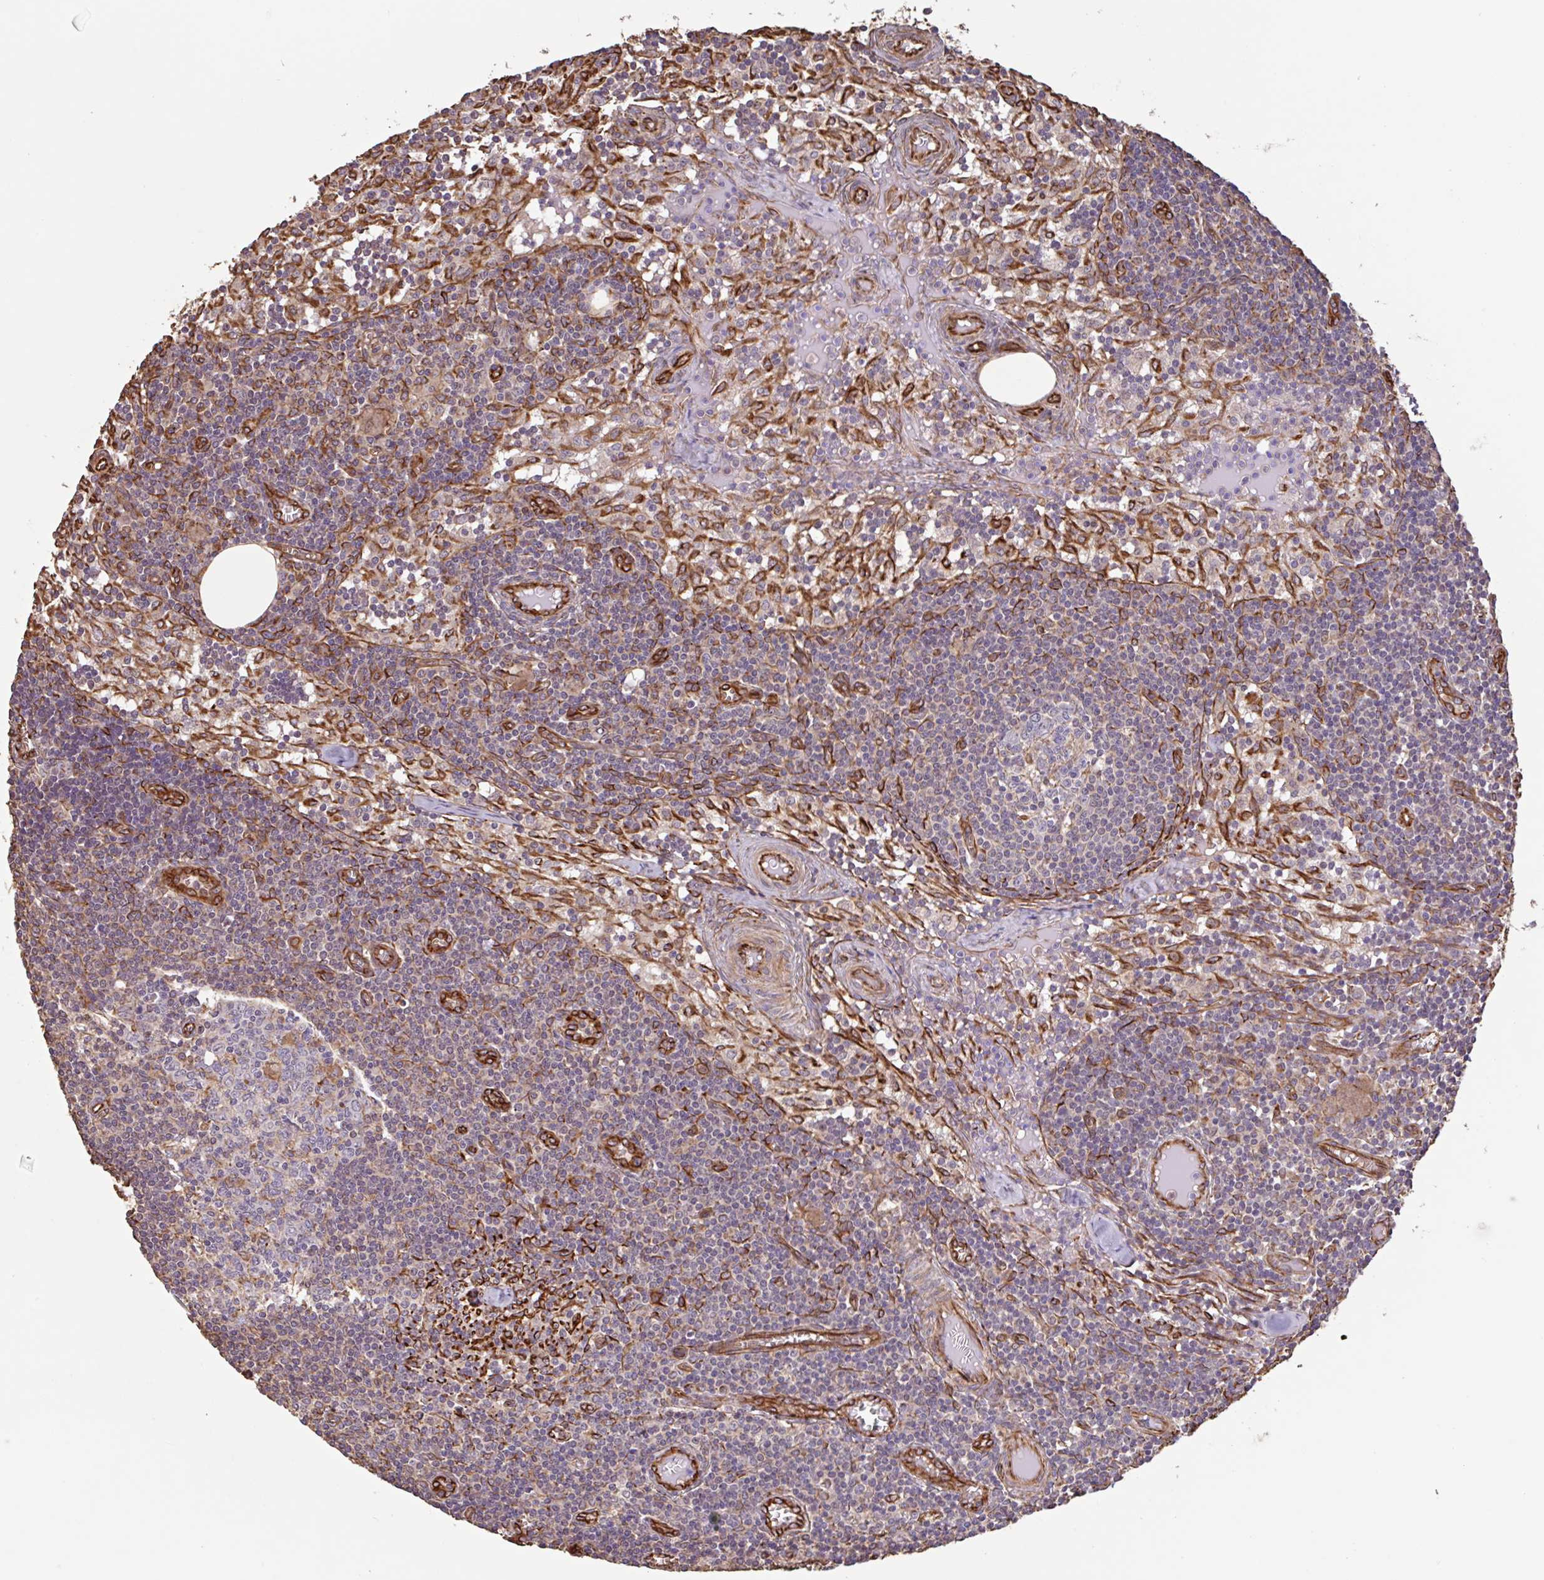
{"staining": {"intensity": "negative", "quantity": "none", "location": "none"}, "tissue": "lymph node", "cell_type": "Germinal center cells", "image_type": "normal", "snomed": [{"axis": "morphology", "description": "Normal tissue, NOS"}, {"axis": "topography", "description": "Lymph node"}], "caption": "IHC image of benign lymph node: lymph node stained with DAB displays no significant protein positivity in germinal center cells. Brightfield microscopy of immunohistochemistry stained with DAB (brown) and hematoxylin (blue), captured at high magnification.", "gene": "ZNF790", "patient": {"sex": "female", "age": 31}}